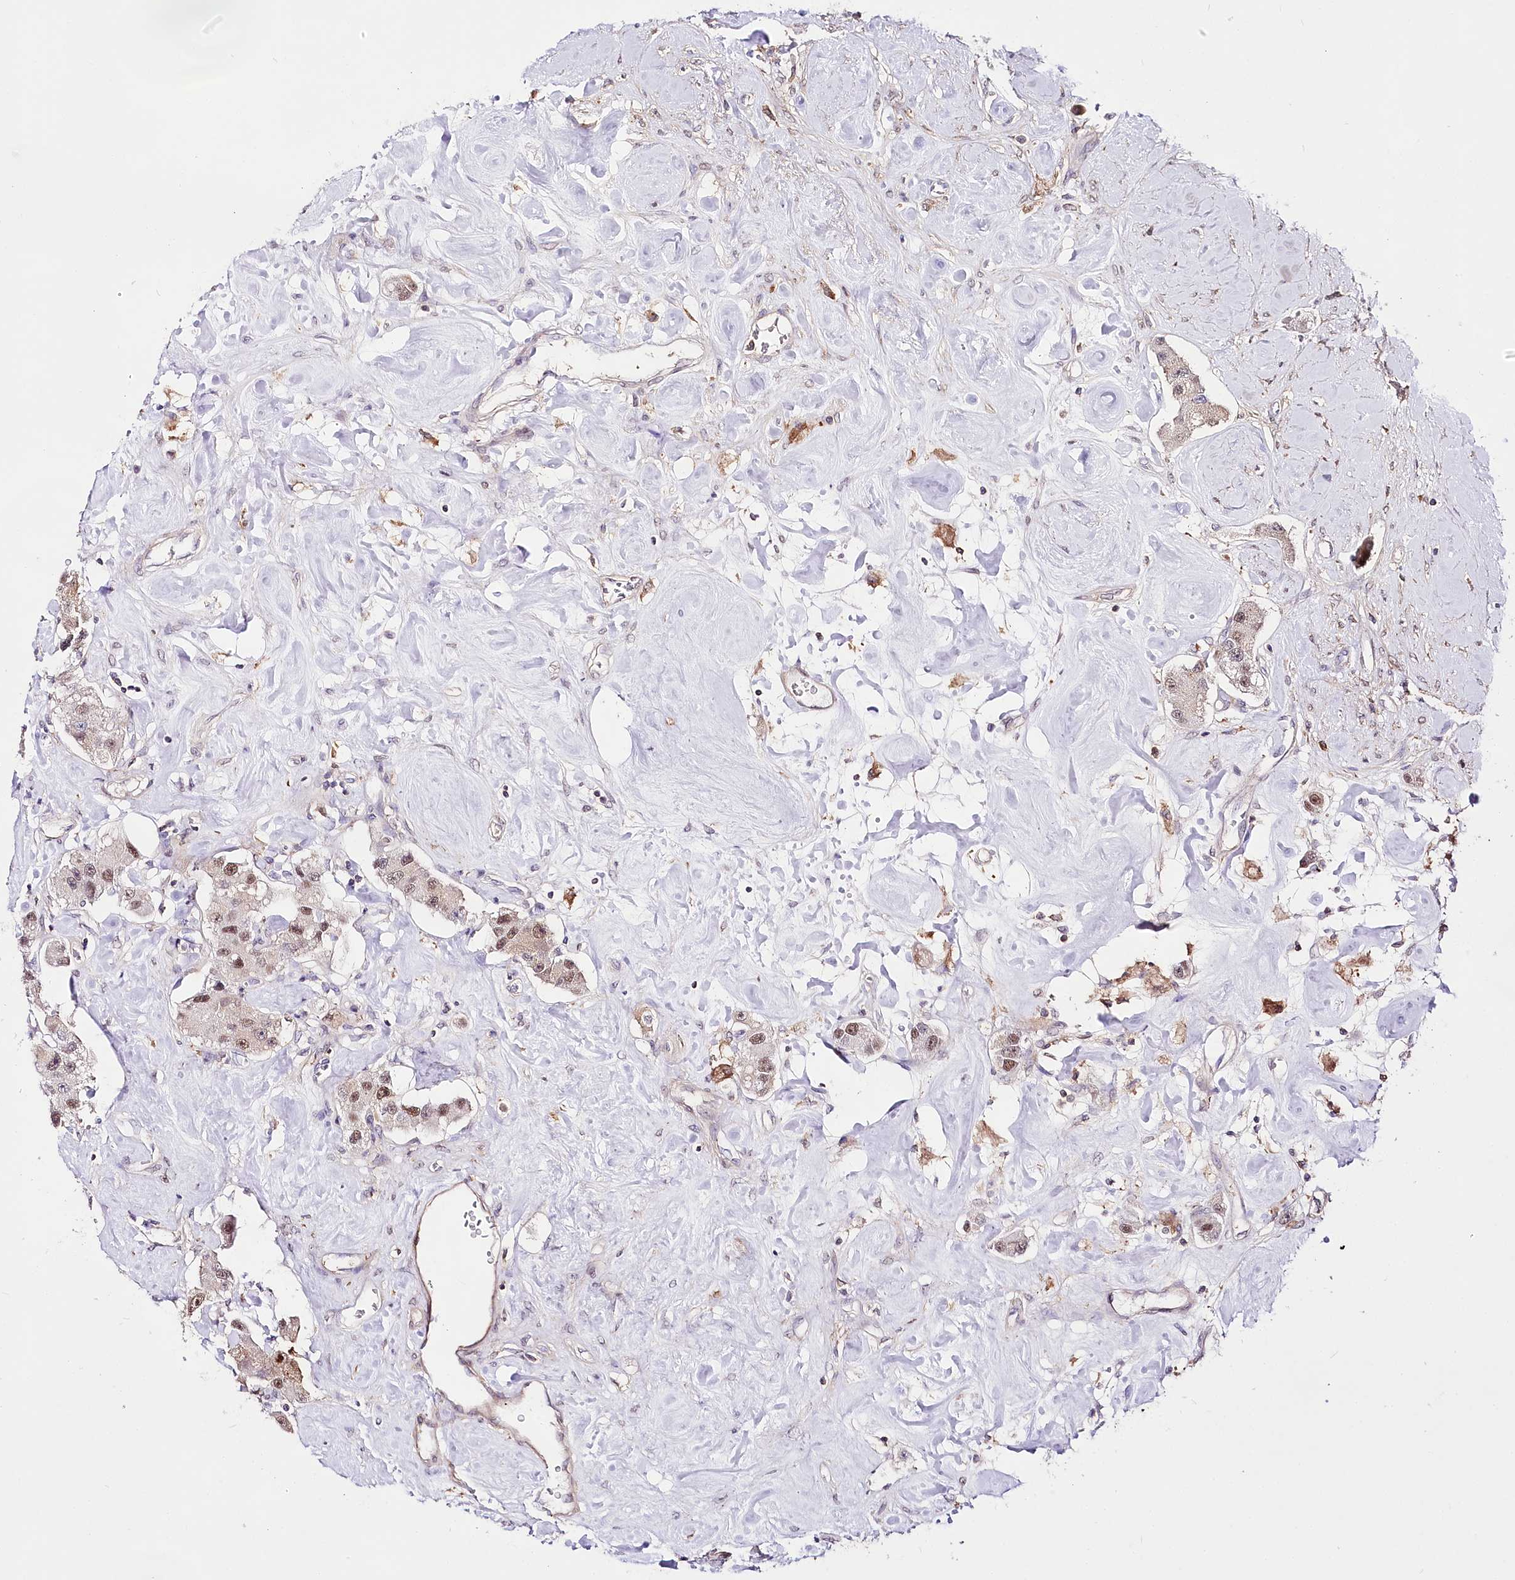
{"staining": {"intensity": "moderate", "quantity": "25%-75%", "location": "nuclear"}, "tissue": "carcinoid", "cell_type": "Tumor cells", "image_type": "cancer", "snomed": [{"axis": "morphology", "description": "Carcinoid, malignant, NOS"}, {"axis": "topography", "description": "Pancreas"}], "caption": "Human carcinoid stained with a protein marker displays moderate staining in tumor cells.", "gene": "UGP2", "patient": {"sex": "male", "age": 41}}